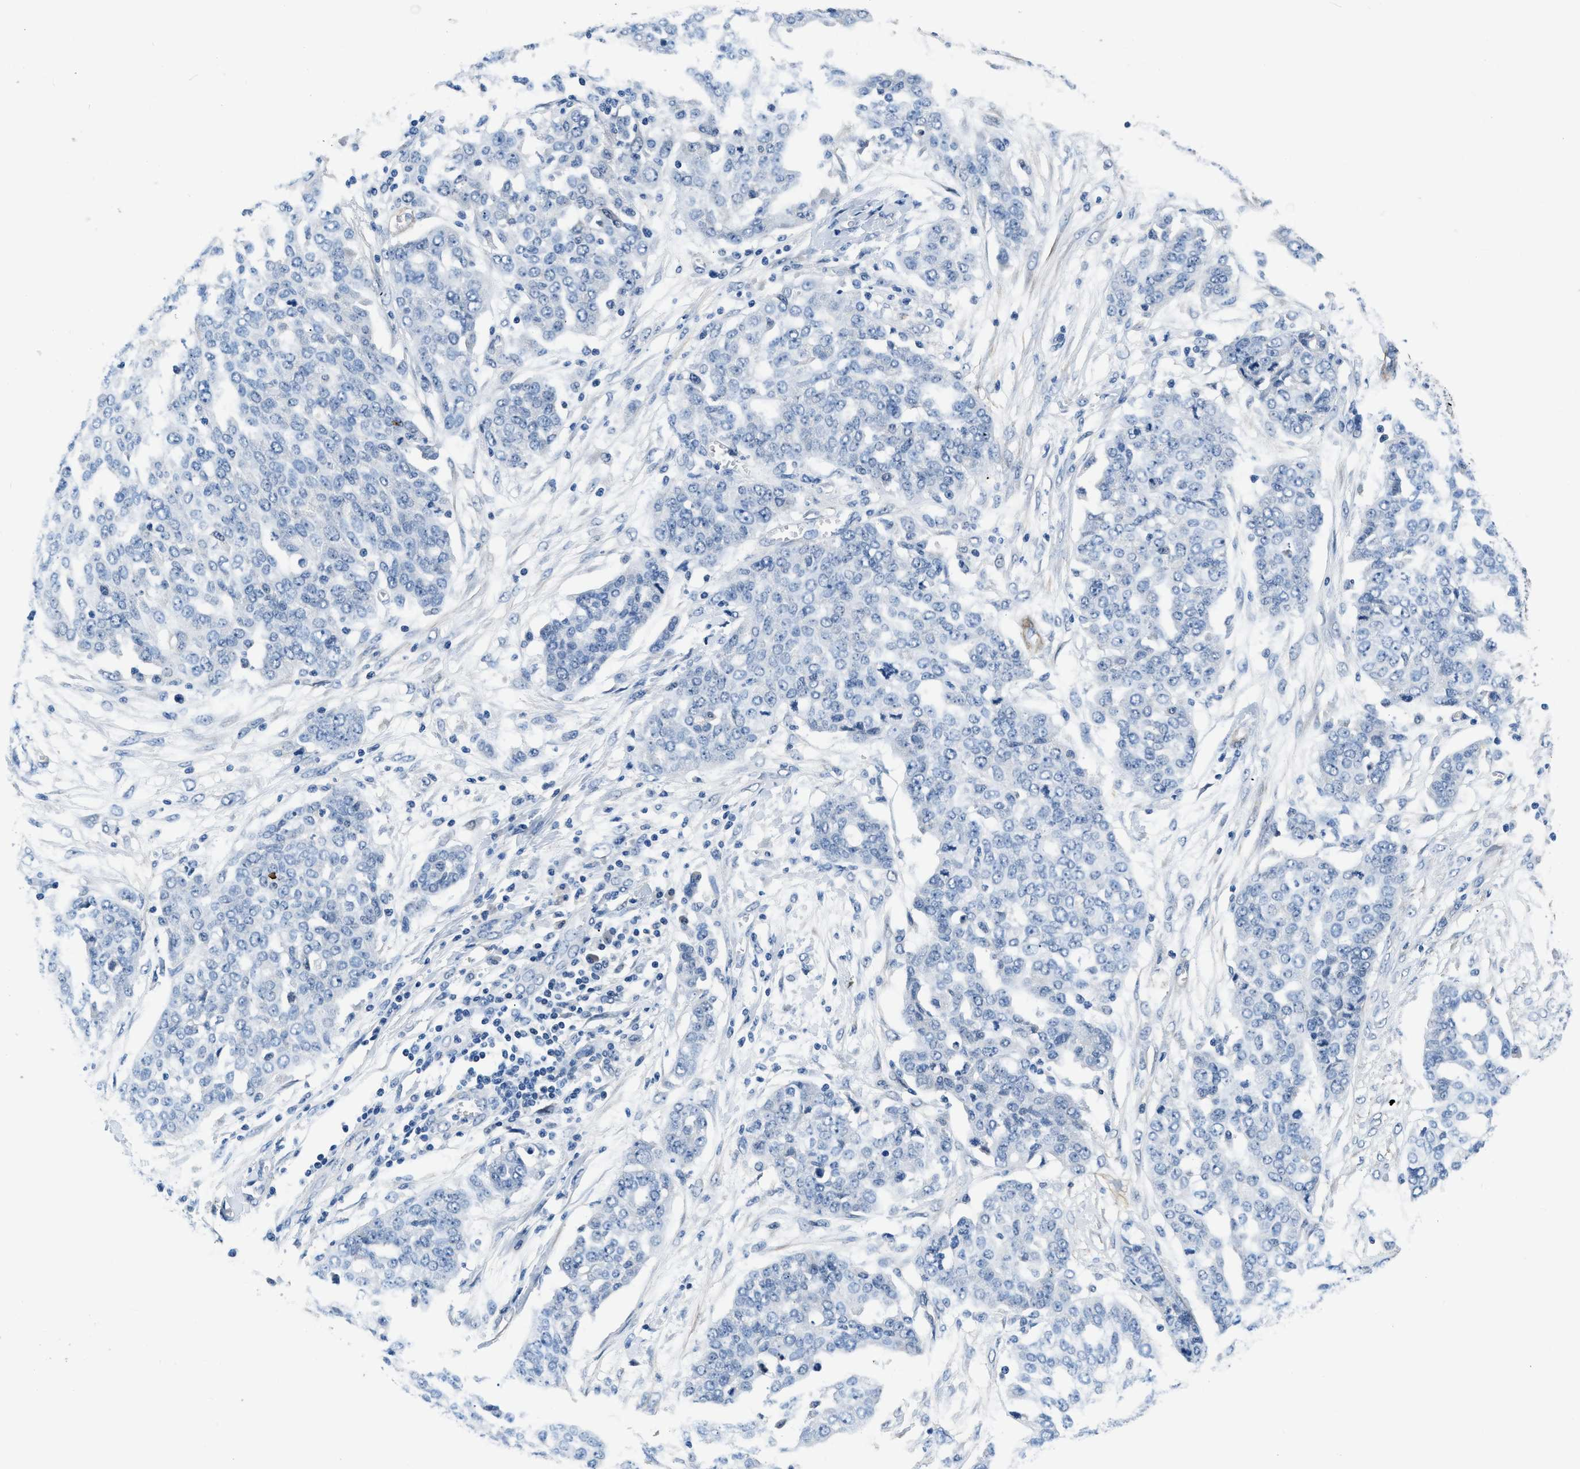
{"staining": {"intensity": "negative", "quantity": "none", "location": "none"}, "tissue": "ovarian cancer", "cell_type": "Tumor cells", "image_type": "cancer", "snomed": [{"axis": "morphology", "description": "Cystadenocarcinoma, serous, NOS"}, {"axis": "topography", "description": "Soft tissue"}, {"axis": "topography", "description": "Ovary"}], "caption": "This histopathology image is of ovarian serous cystadenocarcinoma stained with immunohistochemistry (IHC) to label a protein in brown with the nuclei are counter-stained blue. There is no staining in tumor cells.", "gene": "LANCL2", "patient": {"sex": "female", "age": 57}}